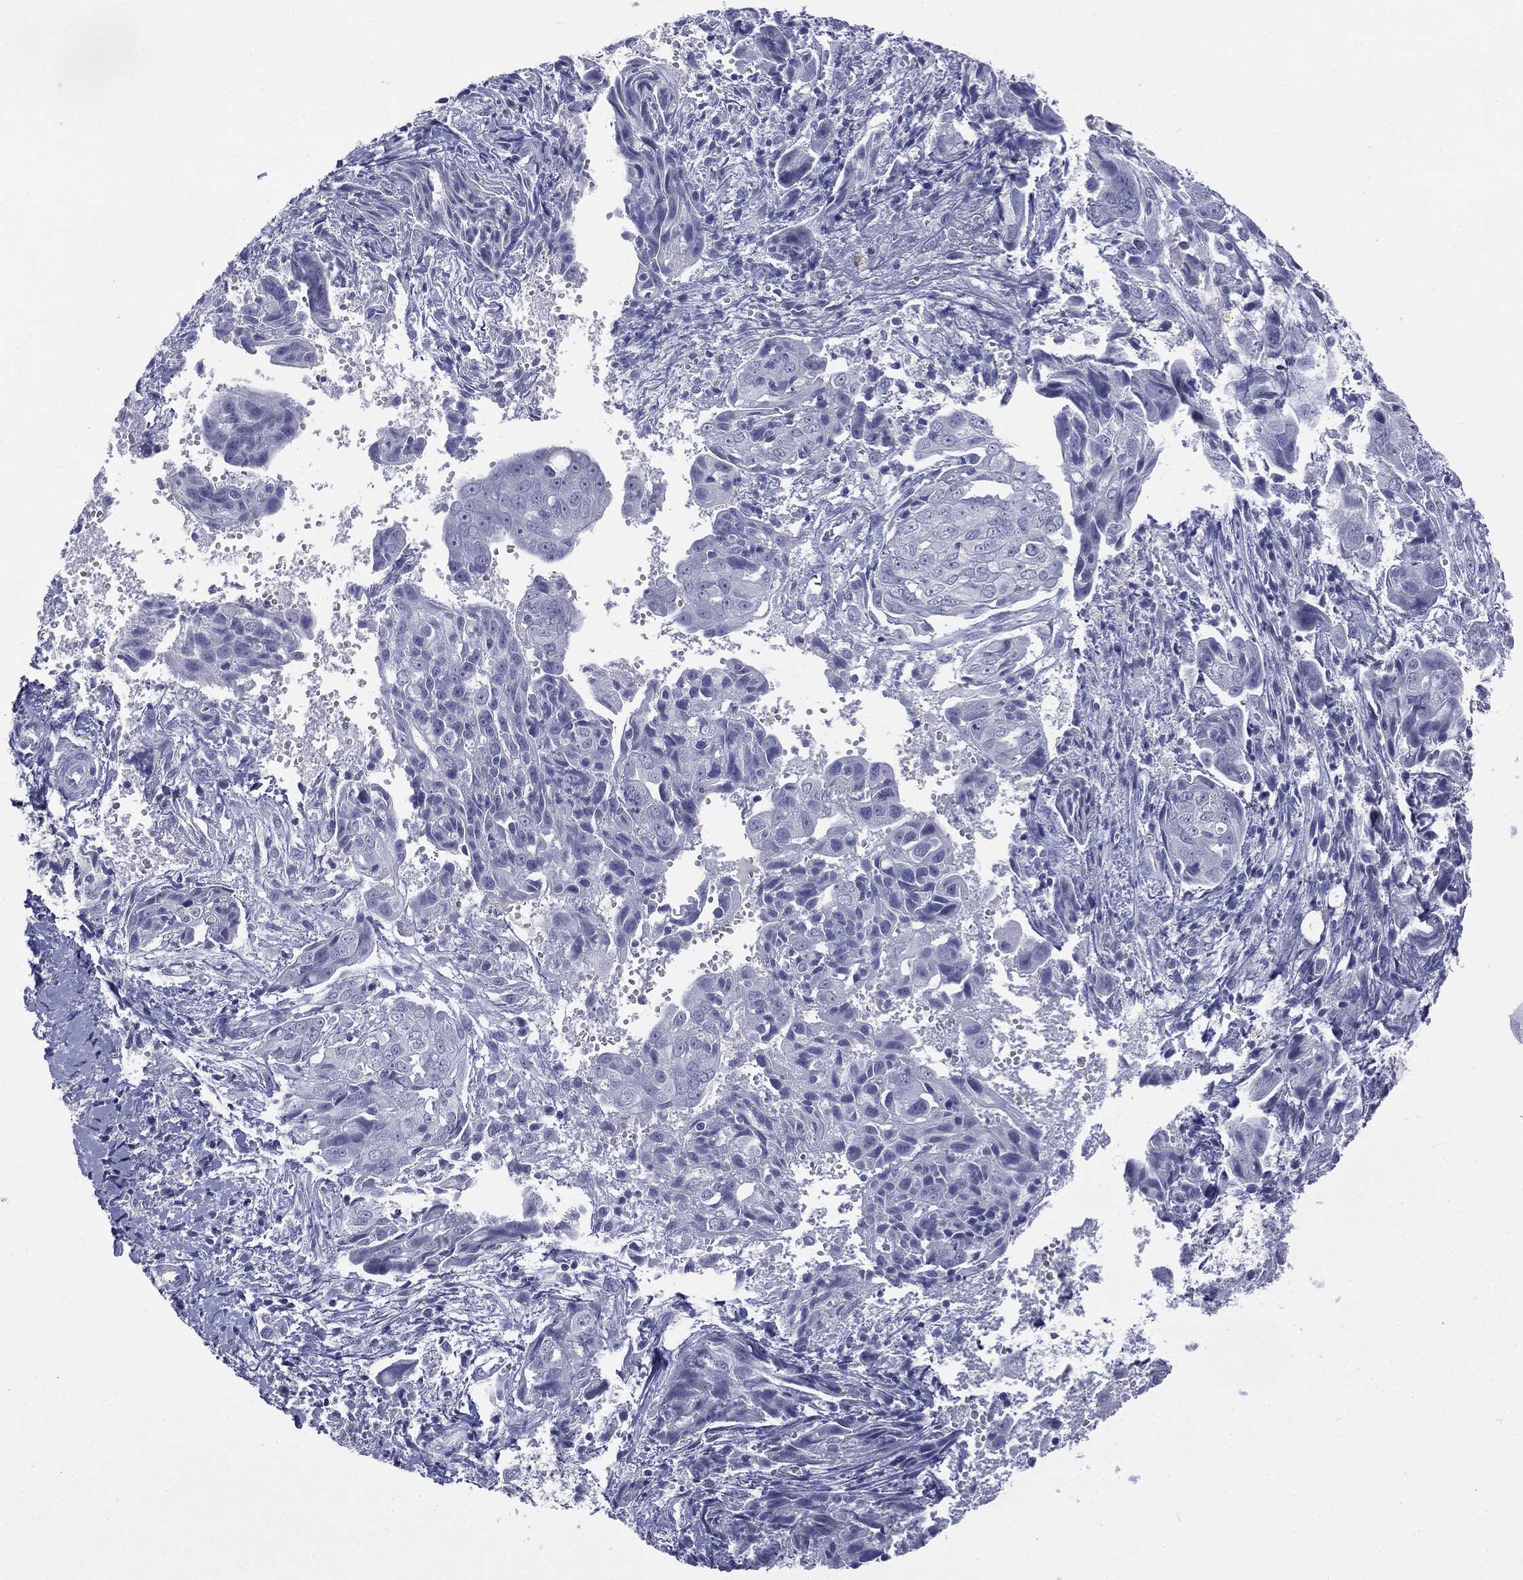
{"staining": {"intensity": "negative", "quantity": "none", "location": "none"}, "tissue": "ovarian cancer", "cell_type": "Tumor cells", "image_type": "cancer", "snomed": [{"axis": "morphology", "description": "Carcinoma, endometroid"}, {"axis": "topography", "description": "Ovary"}], "caption": "An IHC histopathology image of ovarian cancer is shown. There is no staining in tumor cells of ovarian cancer.", "gene": "TSHB", "patient": {"sex": "female", "age": 70}}